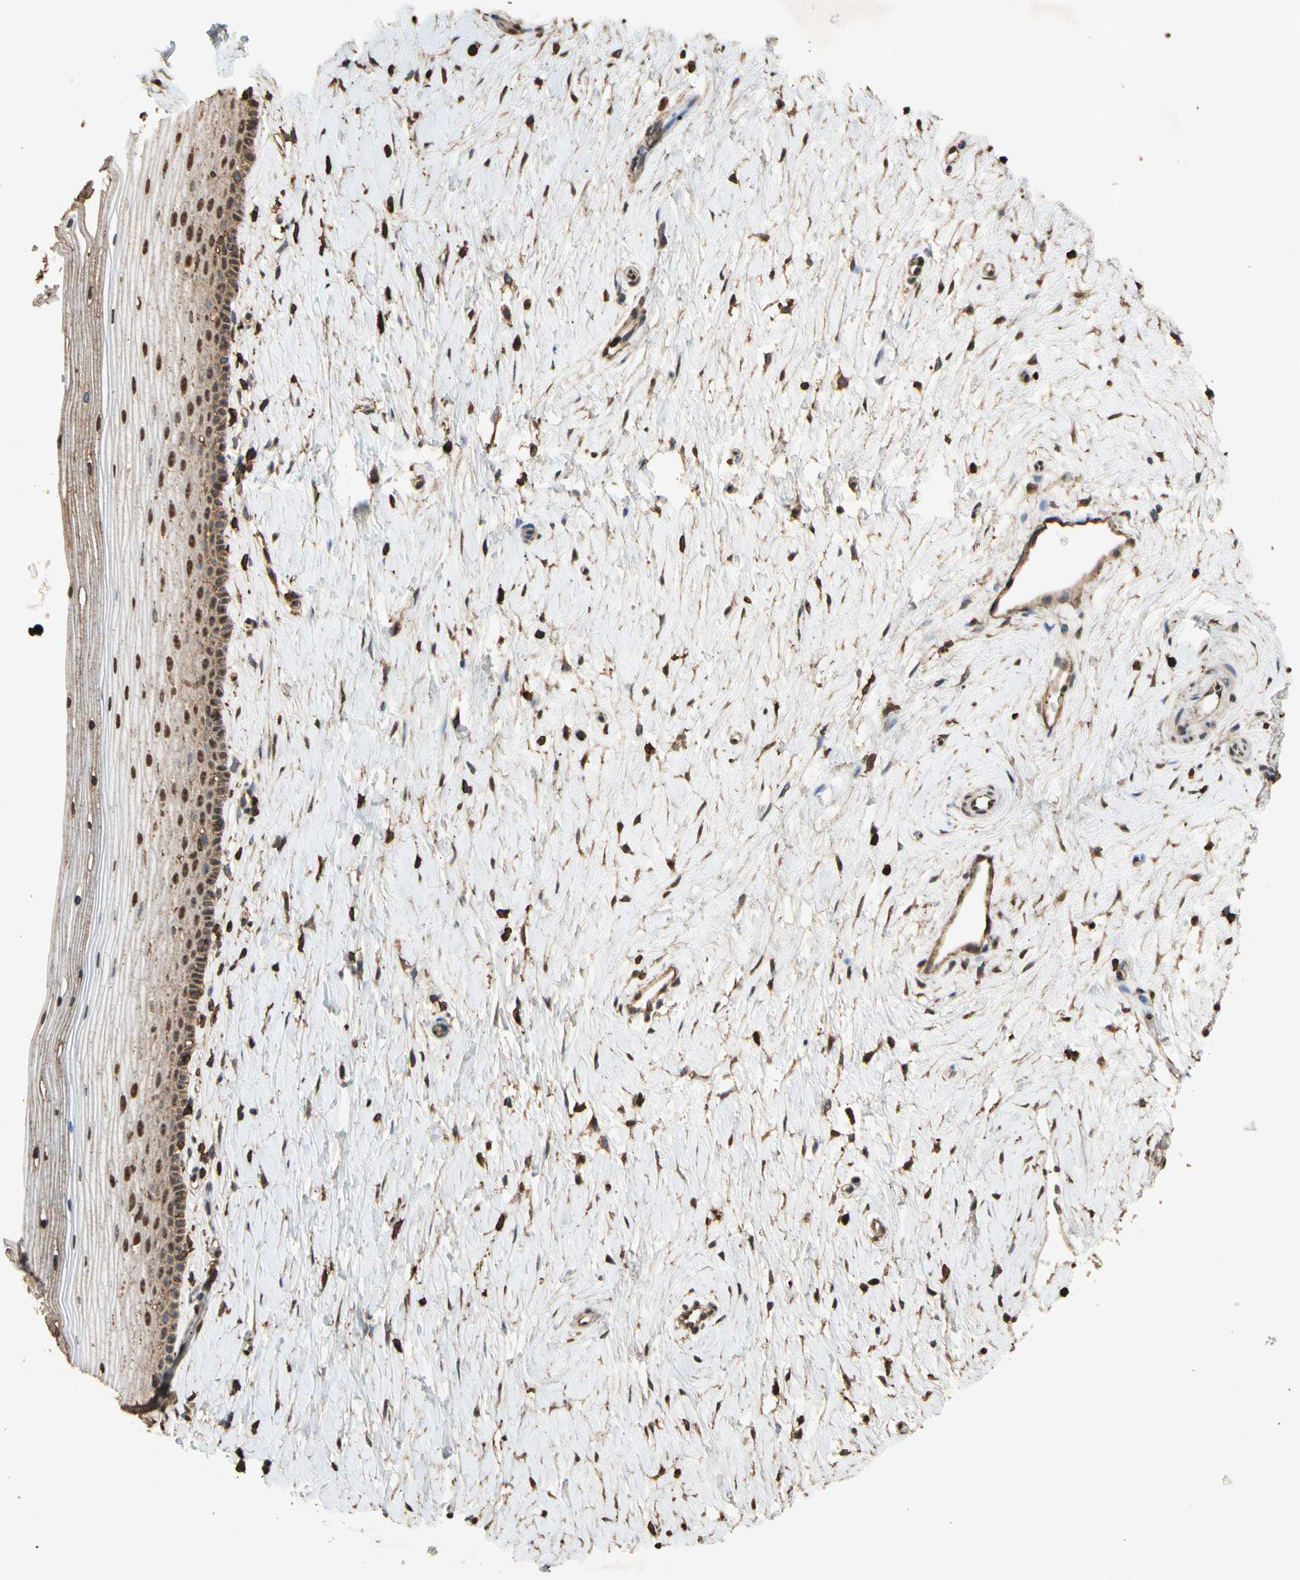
{"staining": {"intensity": "moderate", "quantity": "25%-75%", "location": "cytoplasmic/membranous"}, "tissue": "cervix", "cell_type": "Glandular cells", "image_type": "normal", "snomed": [{"axis": "morphology", "description": "Normal tissue, NOS"}, {"axis": "topography", "description": "Cervix"}], "caption": "Immunohistochemical staining of benign cervix displays moderate cytoplasmic/membranous protein expression in approximately 25%-75% of glandular cells.", "gene": "TNFSF13B", "patient": {"sex": "female", "age": 39}}